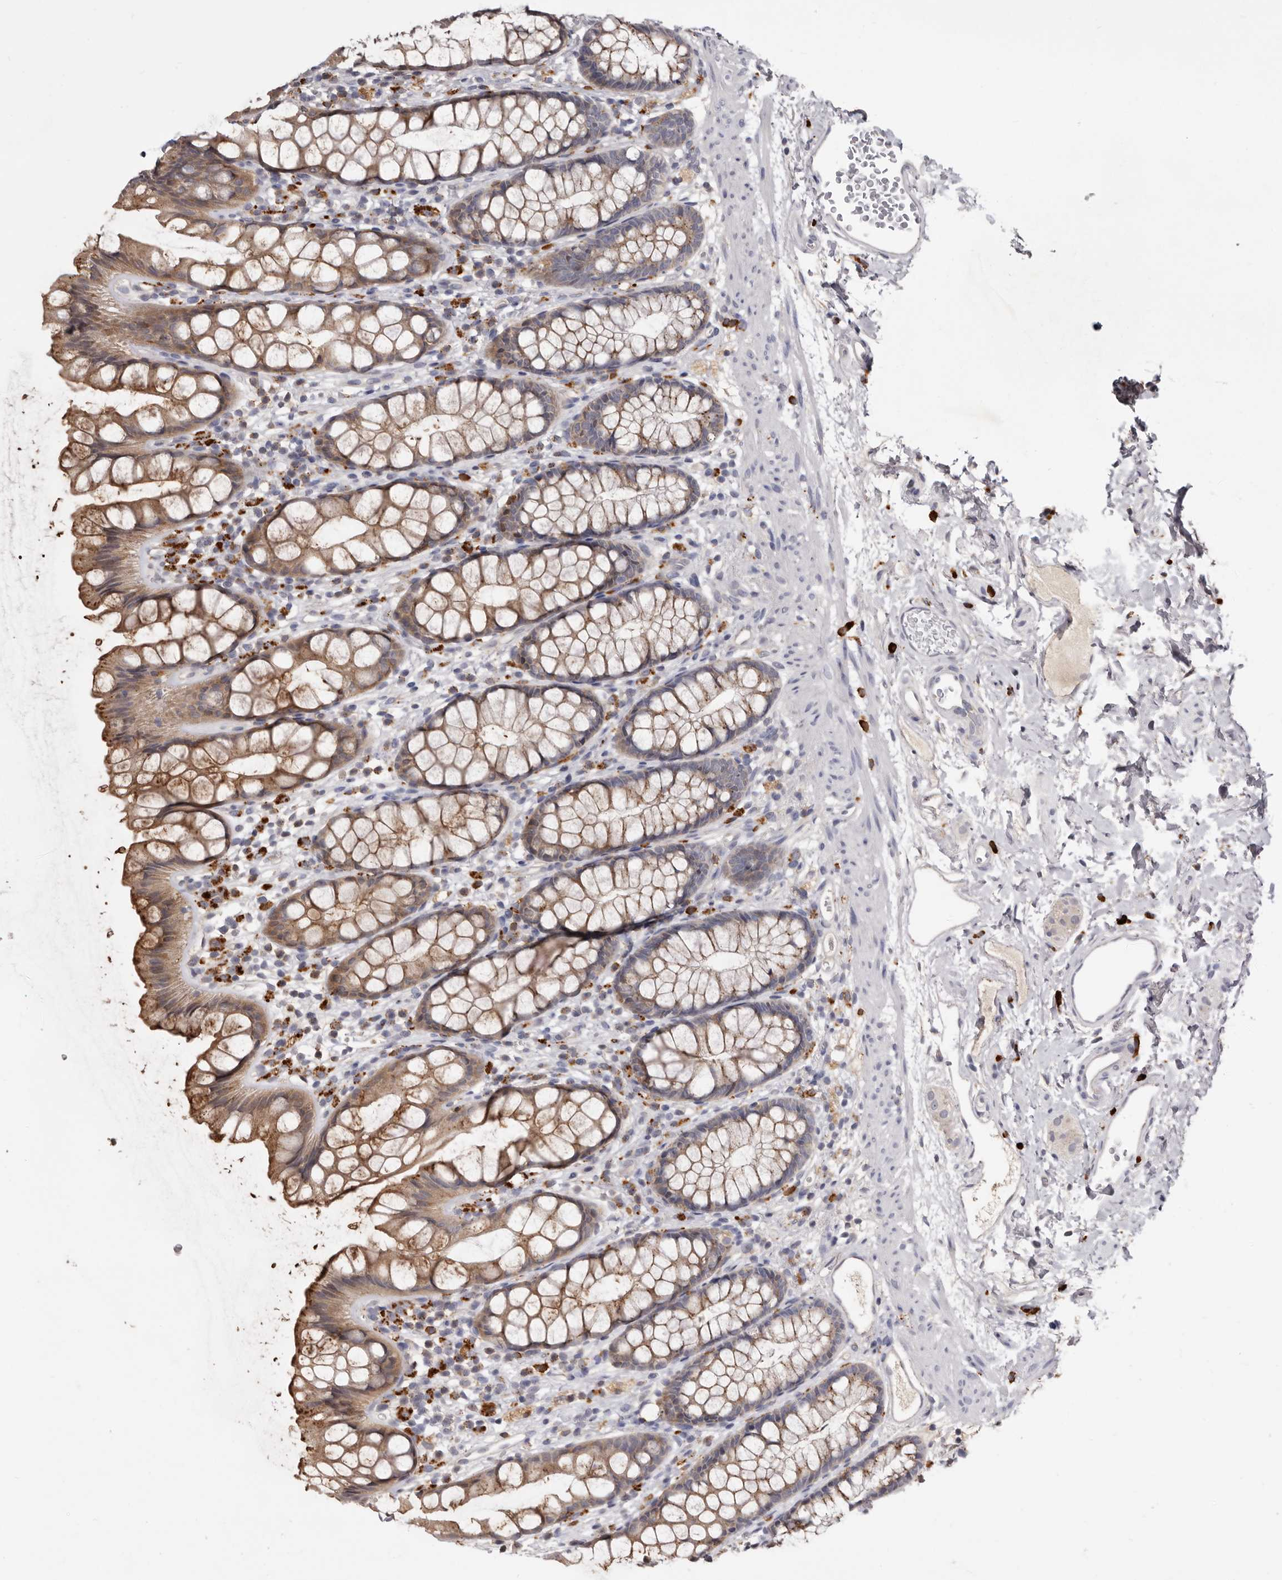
{"staining": {"intensity": "moderate", "quantity": ">75%", "location": "cytoplasmic/membranous"}, "tissue": "rectum", "cell_type": "Glandular cells", "image_type": "normal", "snomed": [{"axis": "morphology", "description": "Normal tissue, NOS"}, {"axis": "topography", "description": "Rectum"}], "caption": "This micrograph demonstrates immunohistochemistry (IHC) staining of benign rectum, with medium moderate cytoplasmic/membranous staining in about >75% of glandular cells.", "gene": "DAP", "patient": {"sex": "female", "age": 65}}